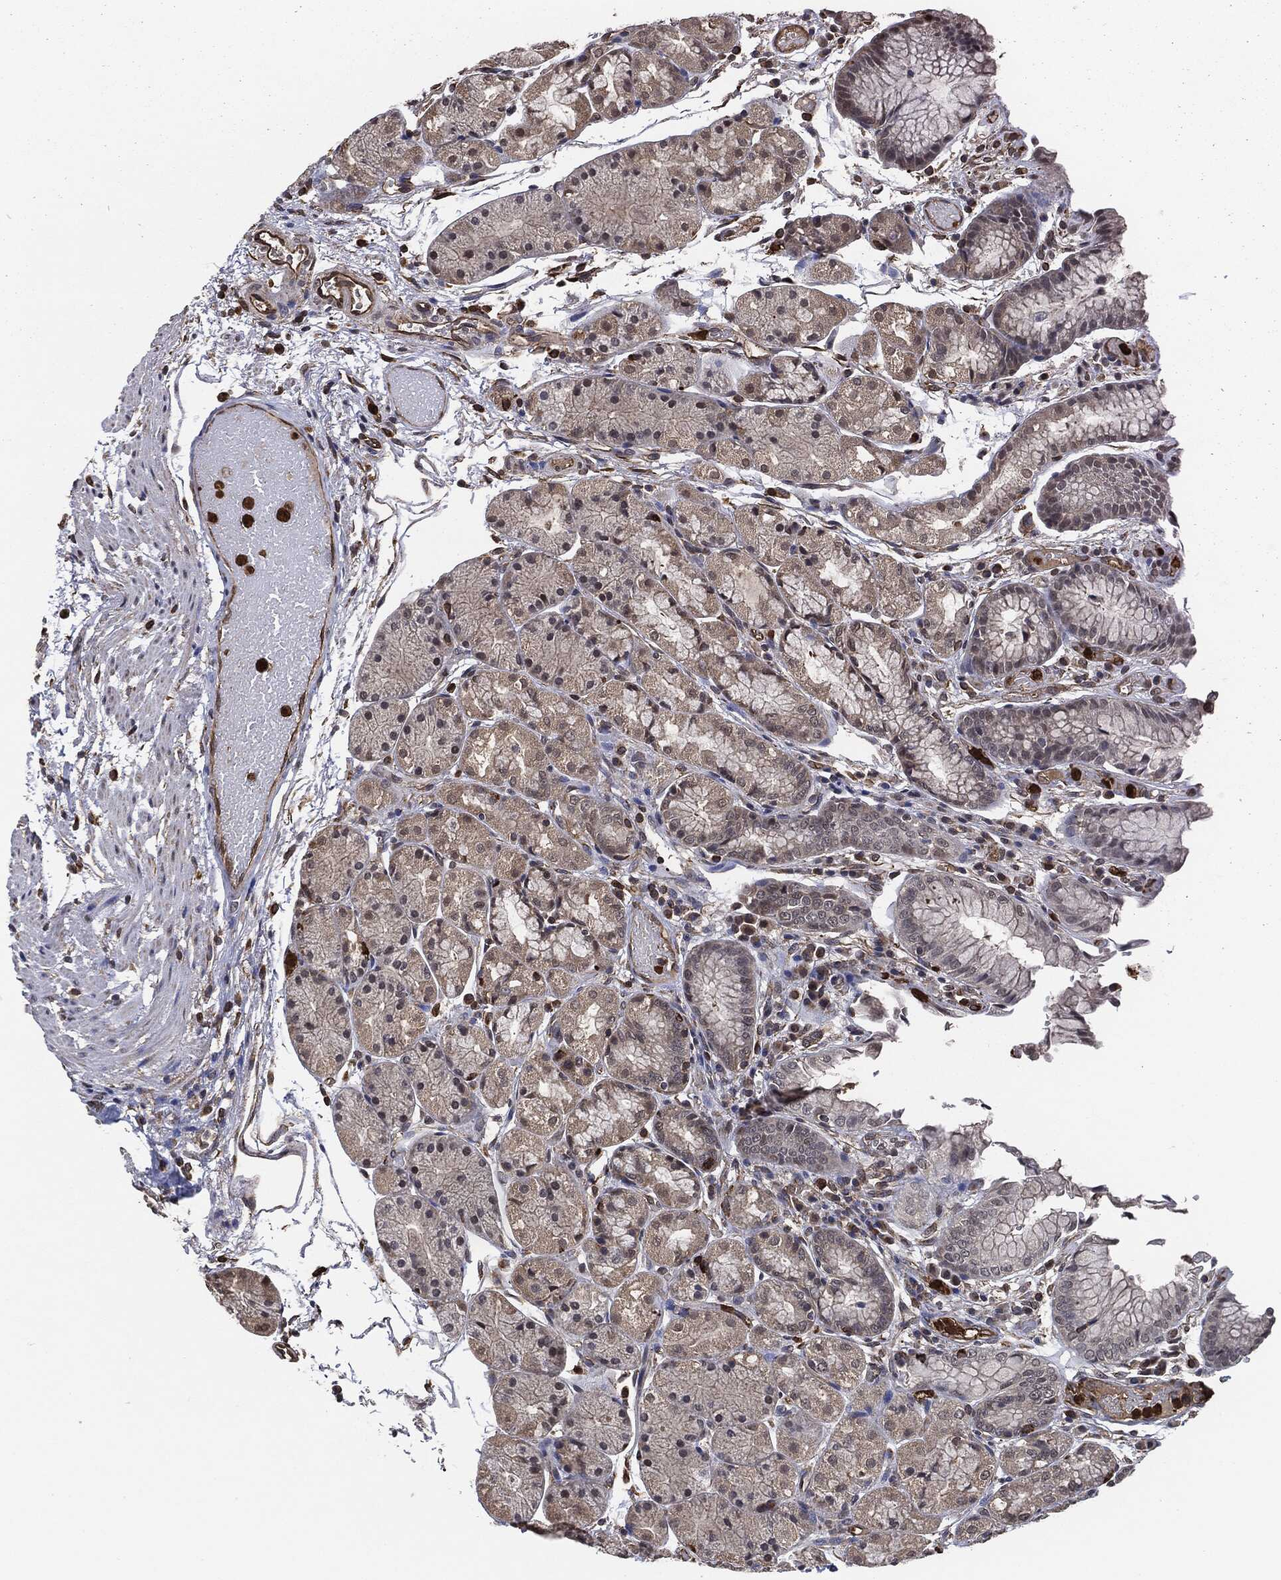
{"staining": {"intensity": "weak", "quantity": "<25%", "location": "cytoplasmic/membranous"}, "tissue": "stomach", "cell_type": "Glandular cells", "image_type": "normal", "snomed": [{"axis": "morphology", "description": "Normal tissue, NOS"}, {"axis": "topography", "description": "Stomach, upper"}], "caption": "This photomicrograph is of unremarkable stomach stained with immunohistochemistry (IHC) to label a protein in brown with the nuclei are counter-stained blue. There is no staining in glandular cells.", "gene": "S100A9", "patient": {"sex": "male", "age": 72}}